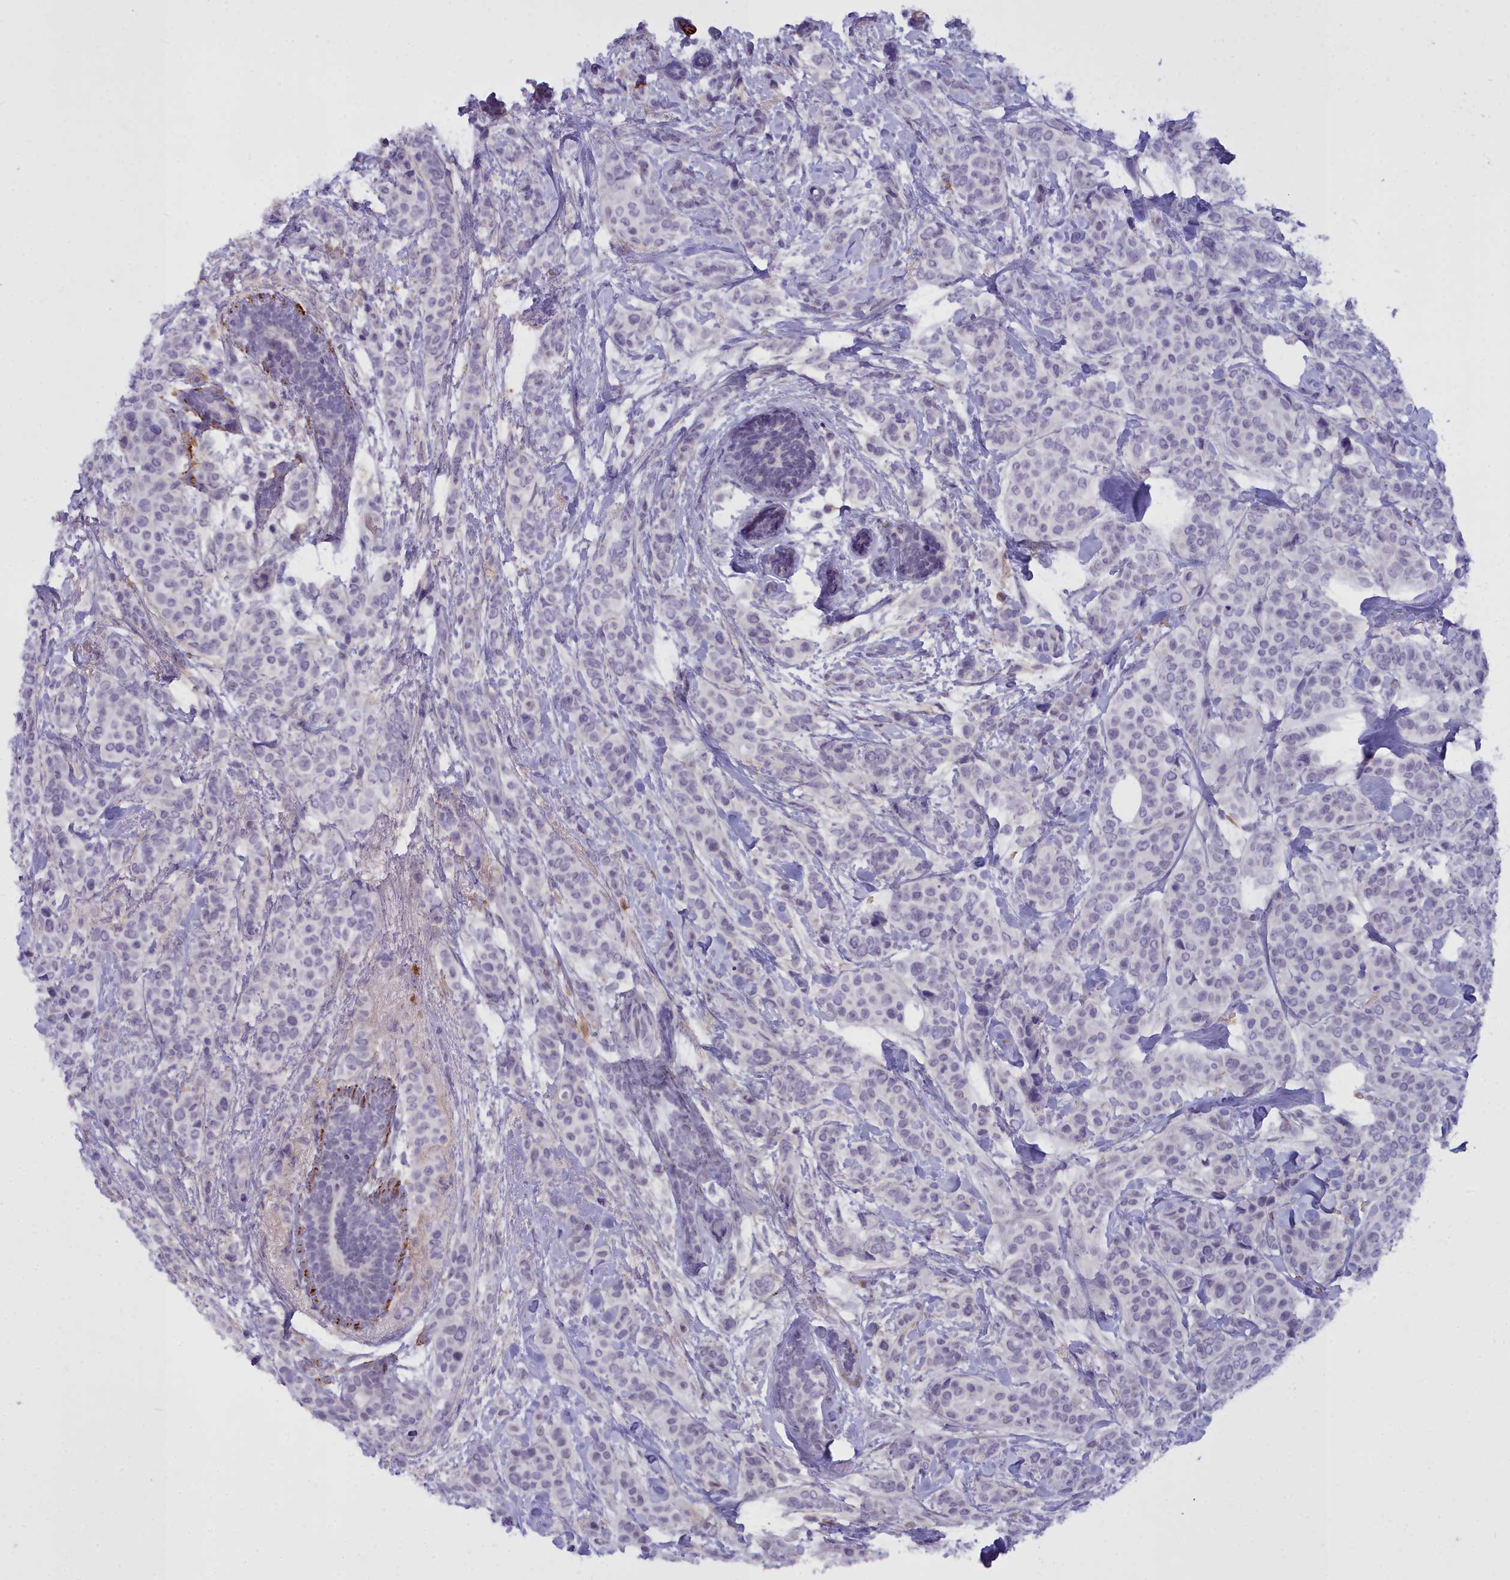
{"staining": {"intensity": "negative", "quantity": "none", "location": "none"}, "tissue": "breast cancer", "cell_type": "Tumor cells", "image_type": "cancer", "snomed": [{"axis": "morphology", "description": "Lobular carcinoma"}, {"axis": "topography", "description": "Breast"}], "caption": "DAB (3,3'-diaminobenzidine) immunohistochemical staining of lobular carcinoma (breast) exhibits no significant expression in tumor cells.", "gene": "OSTN", "patient": {"sex": "female", "age": 51}}